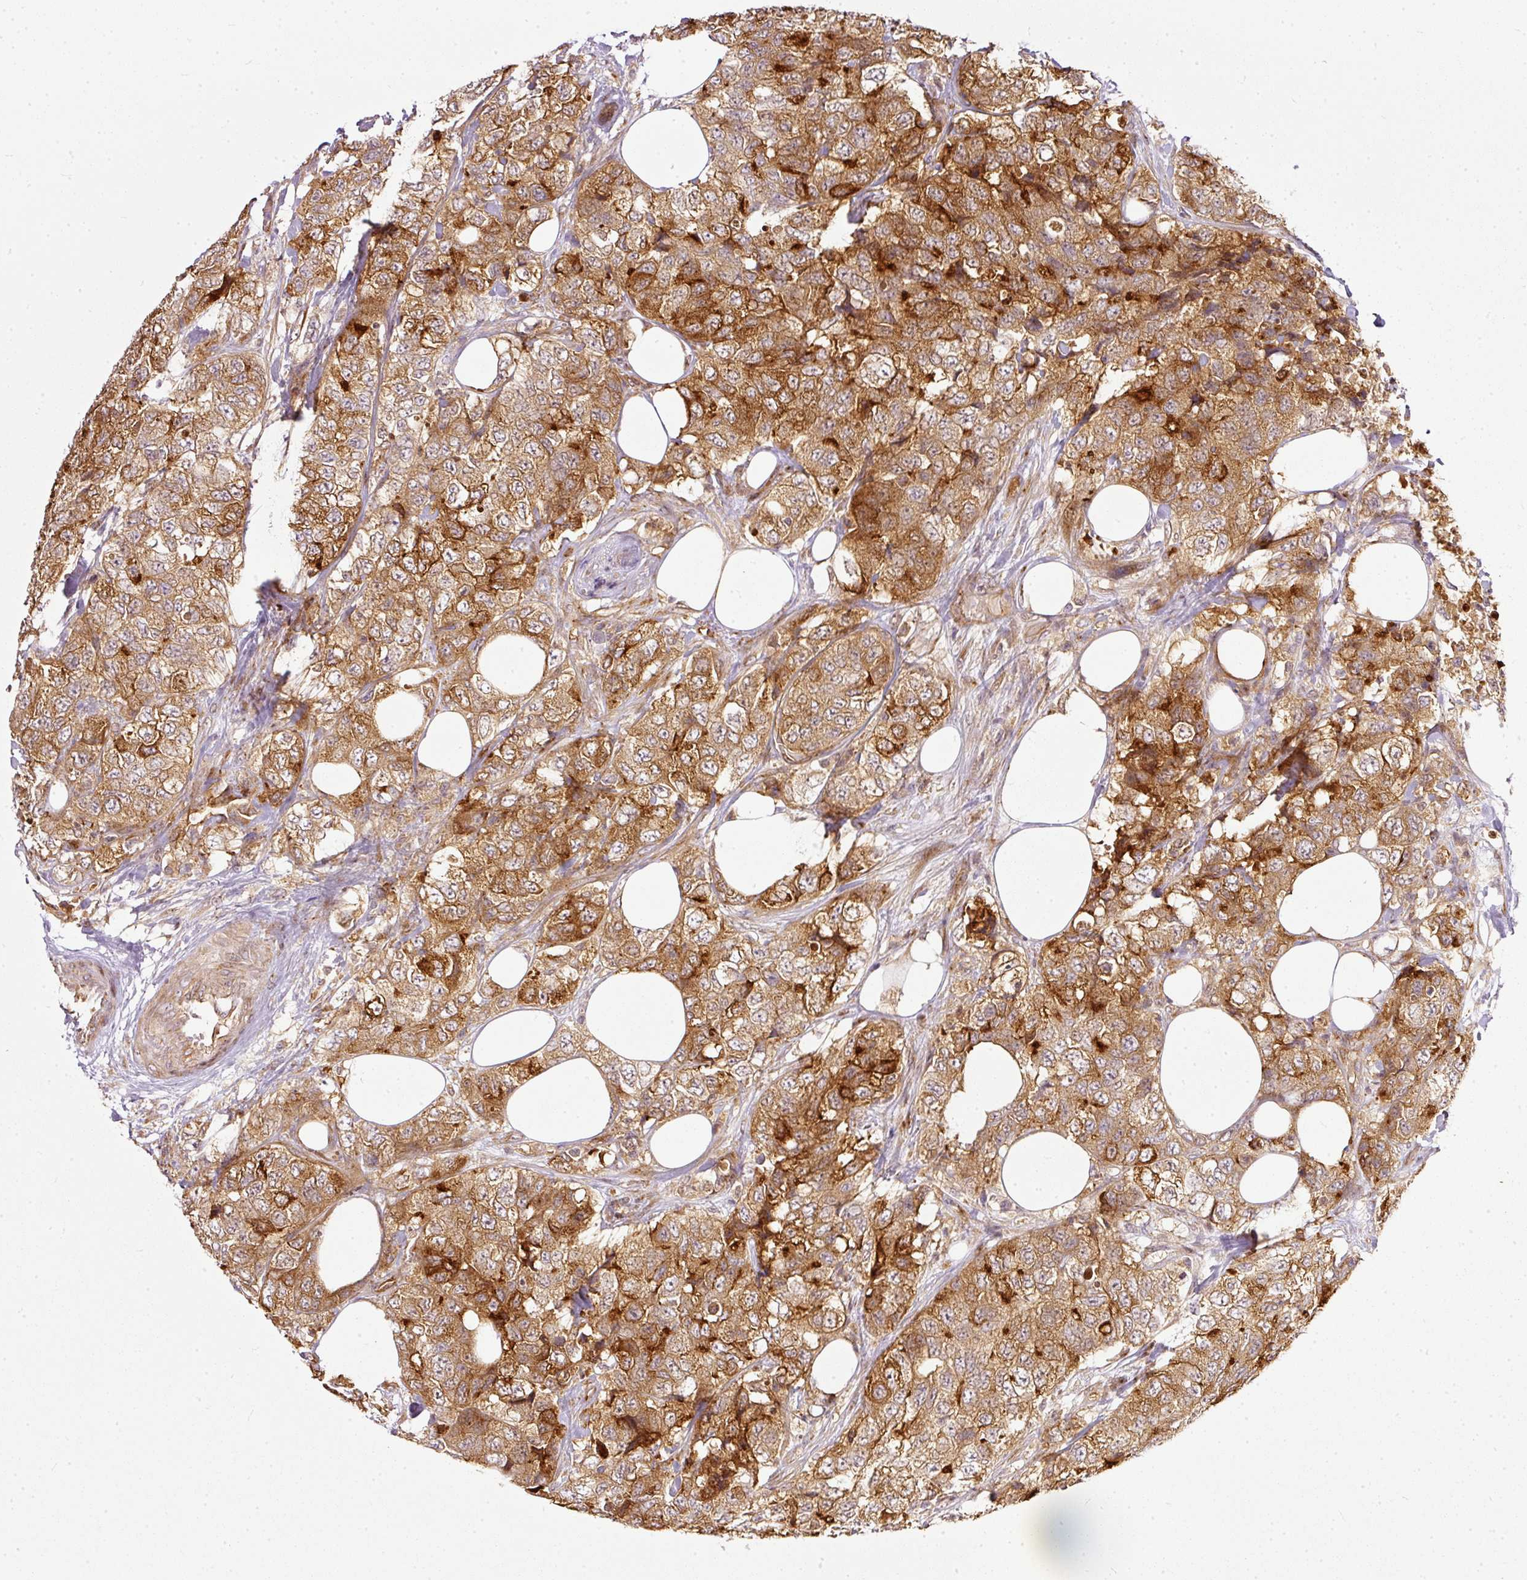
{"staining": {"intensity": "strong", "quantity": ">75%", "location": "cytoplasmic/membranous"}, "tissue": "urothelial cancer", "cell_type": "Tumor cells", "image_type": "cancer", "snomed": [{"axis": "morphology", "description": "Urothelial carcinoma, High grade"}, {"axis": "topography", "description": "Urinary bladder"}], "caption": "Immunohistochemistry of high-grade urothelial carcinoma reveals high levels of strong cytoplasmic/membranous expression in approximately >75% of tumor cells. The protein of interest is shown in brown color, while the nuclei are stained blue.", "gene": "MIF4GD", "patient": {"sex": "female", "age": 78}}